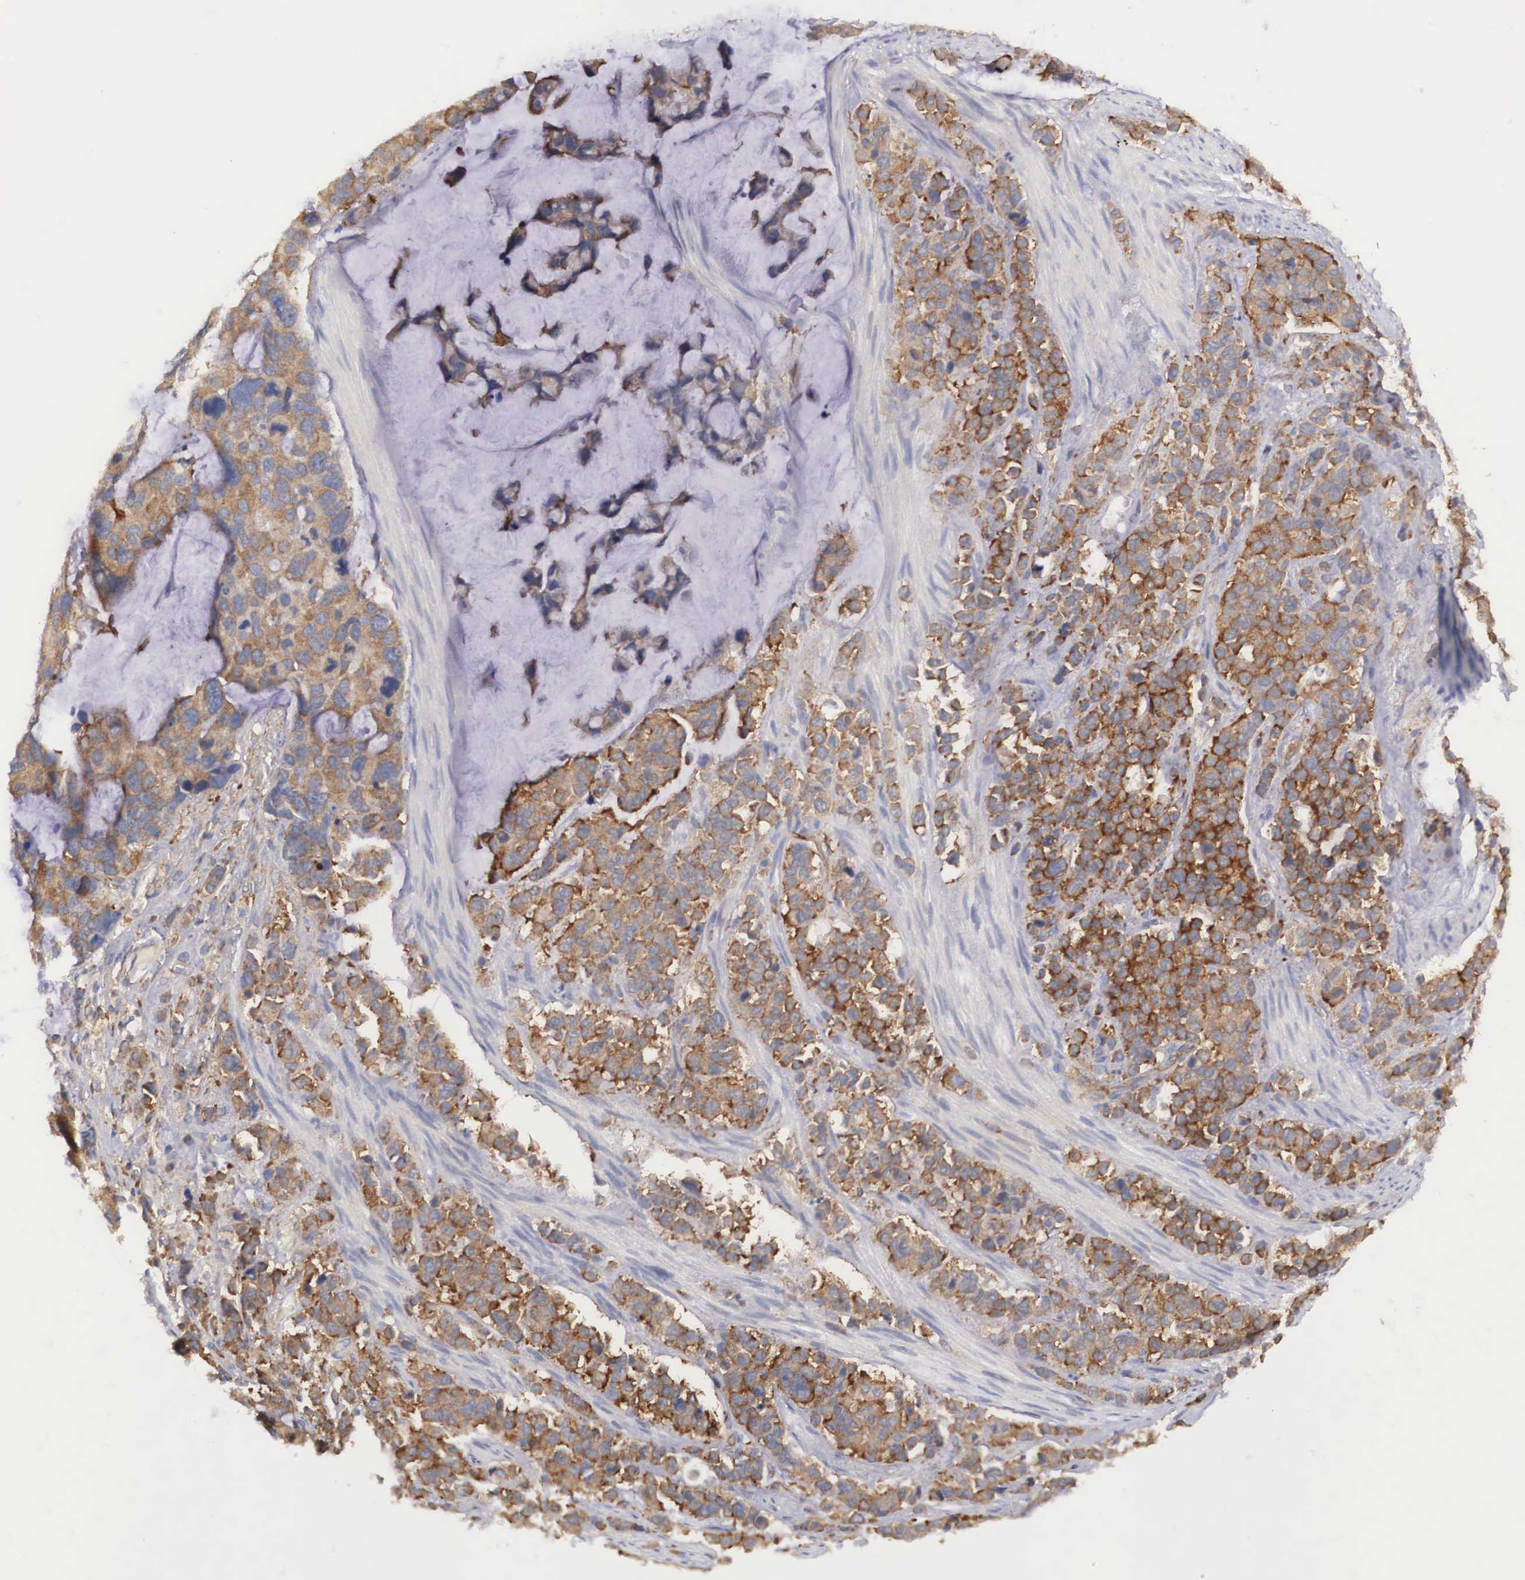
{"staining": {"intensity": "moderate", "quantity": ">75%", "location": "cytoplasmic/membranous"}, "tissue": "stomach cancer", "cell_type": "Tumor cells", "image_type": "cancer", "snomed": [{"axis": "morphology", "description": "Adenocarcinoma, NOS"}, {"axis": "topography", "description": "Stomach, upper"}], "caption": "An IHC micrograph of neoplastic tissue is shown. Protein staining in brown labels moderate cytoplasmic/membranous positivity in stomach adenocarcinoma within tumor cells. (DAB IHC with brightfield microscopy, high magnification).", "gene": "GRIPAP1", "patient": {"sex": "male", "age": 71}}